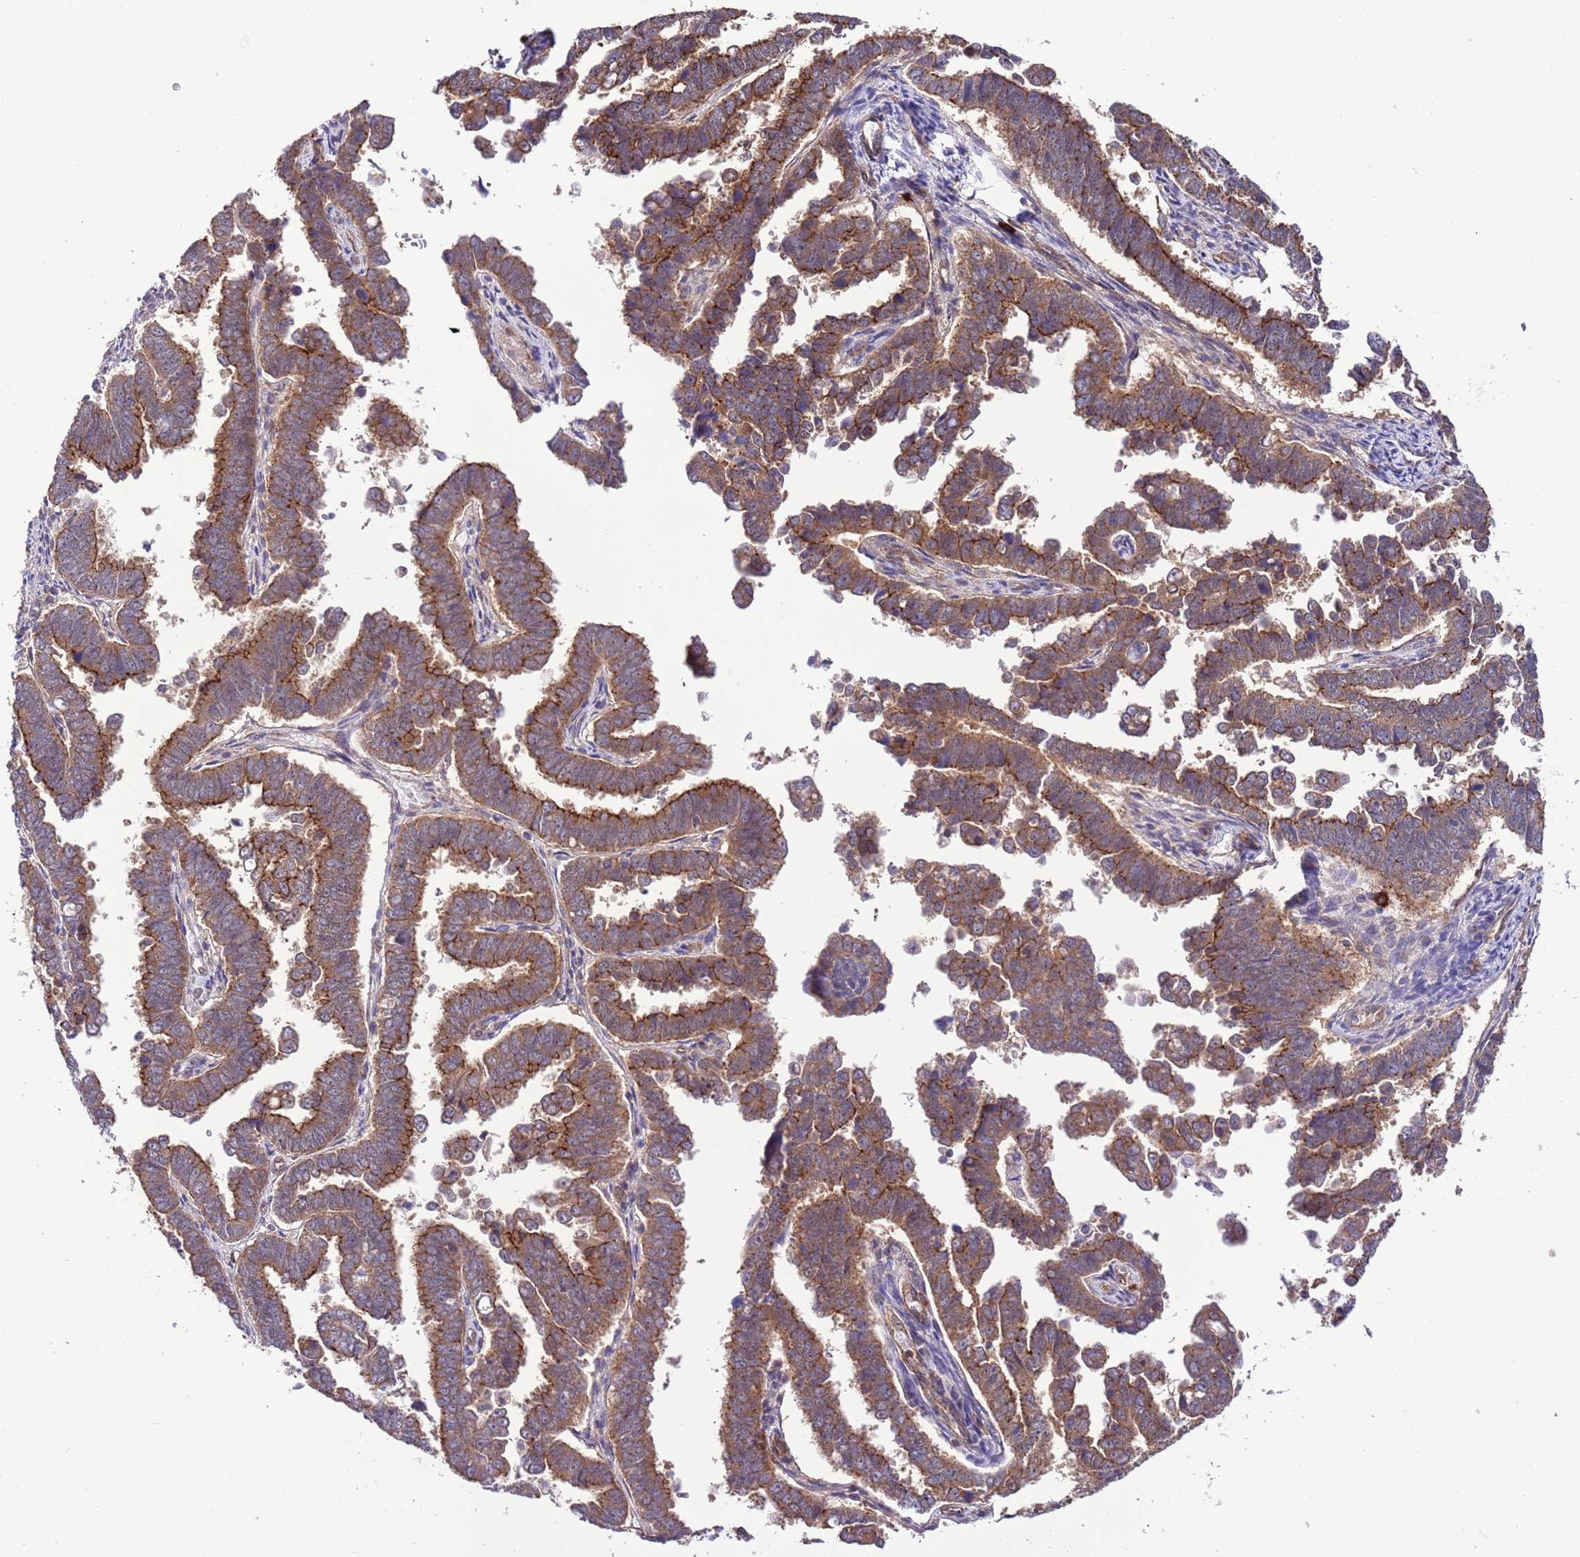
{"staining": {"intensity": "moderate", "quantity": ">75%", "location": "cytoplasmic/membranous"}, "tissue": "endometrial cancer", "cell_type": "Tumor cells", "image_type": "cancer", "snomed": [{"axis": "morphology", "description": "Adenocarcinoma, NOS"}, {"axis": "topography", "description": "Endometrium"}], "caption": "Protein analysis of adenocarcinoma (endometrial) tissue shows moderate cytoplasmic/membranous staining in about >75% of tumor cells. Nuclei are stained in blue.", "gene": "DONSON", "patient": {"sex": "female", "age": 75}}